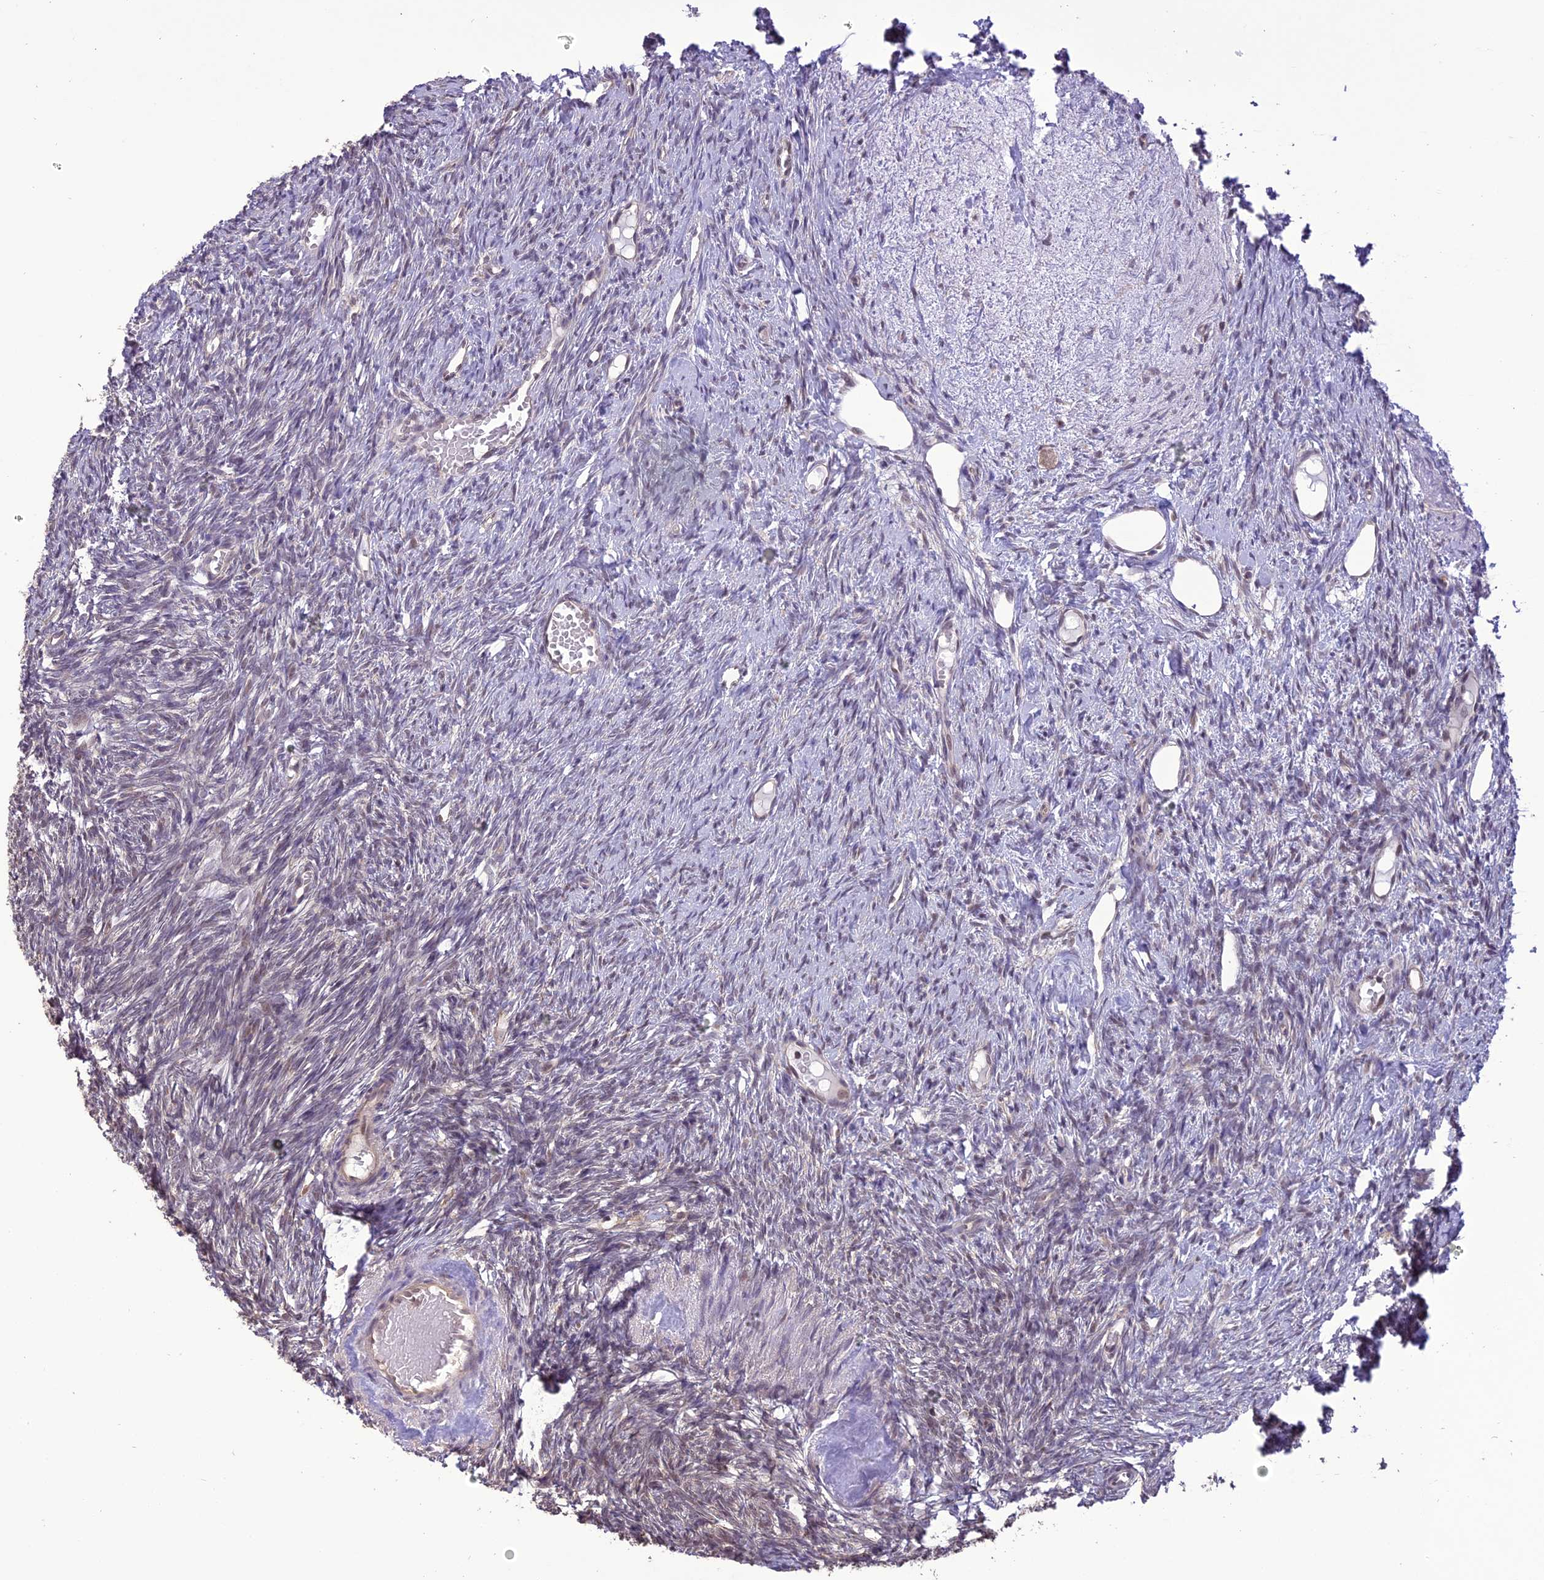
{"staining": {"intensity": "weak", "quantity": "<25%", "location": "nuclear"}, "tissue": "ovary", "cell_type": "Ovarian stroma cells", "image_type": "normal", "snomed": [{"axis": "morphology", "description": "Normal tissue, NOS"}, {"axis": "topography", "description": "Ovary"}], "caption": "Immunohistochemistry histopathology image of benign human ovary stained for a protein (brown), which displays no positivity in ovarian stroma cells.", "gene": "TIGD7", "patient": {"sex": "female", "age": 51}}